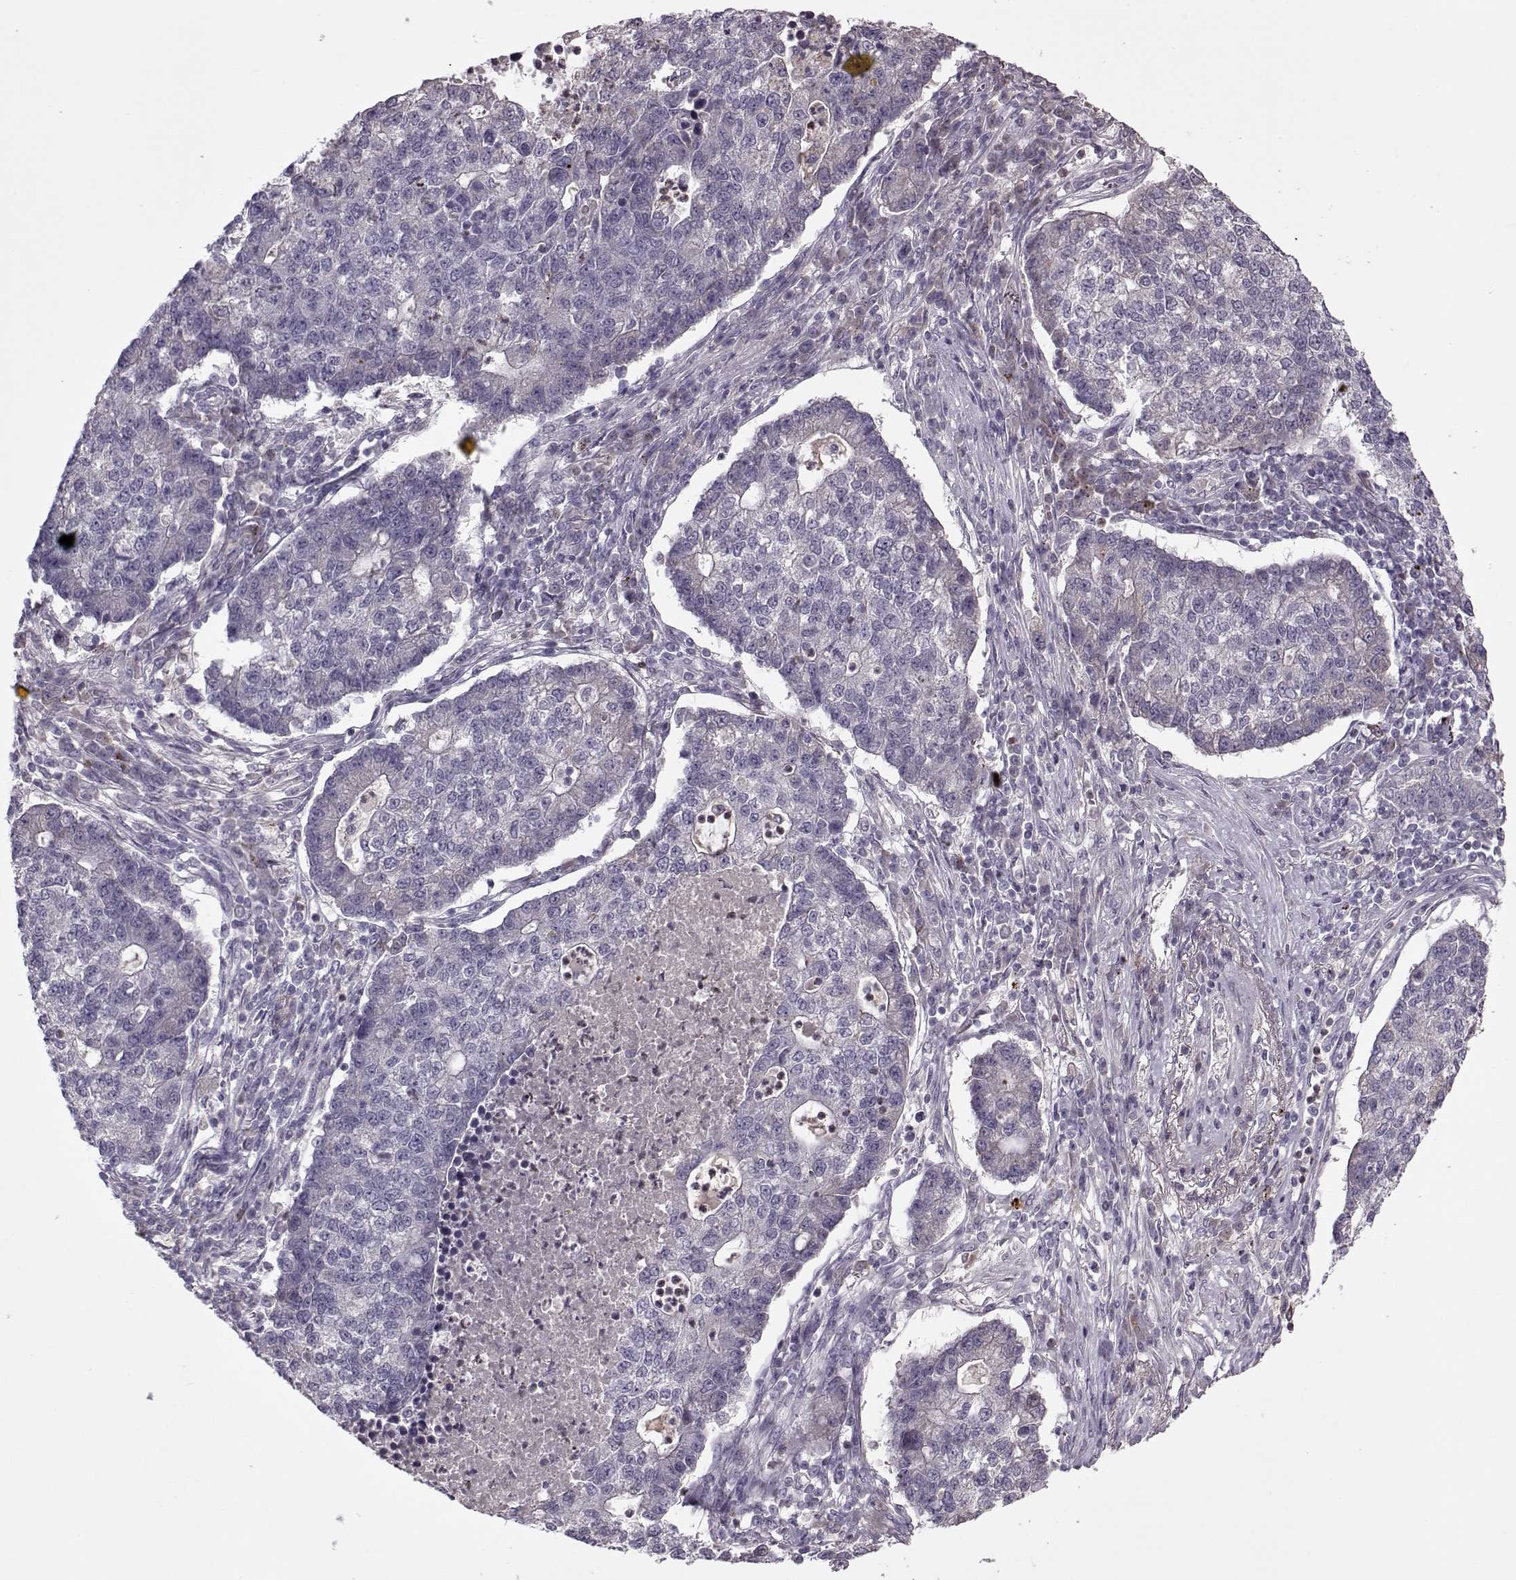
{"staining": {"intensity": "negative", "quantity": "none", "location": "none"}, "tissue": "lung cancer", "cell_type": "Tumor cells", "image_type": "cancer", "snomed": [{"axis": "morphology", "description": "Adenocarcinoma, NOS"}, {"axis": "topography", "description": "Lung"}], "caption": "Tumor cells are negative for brown protein staining in adenocarcinoma (lung).", "gene": "ACOT11", "patient": {"sex": "male", "age": 57}}